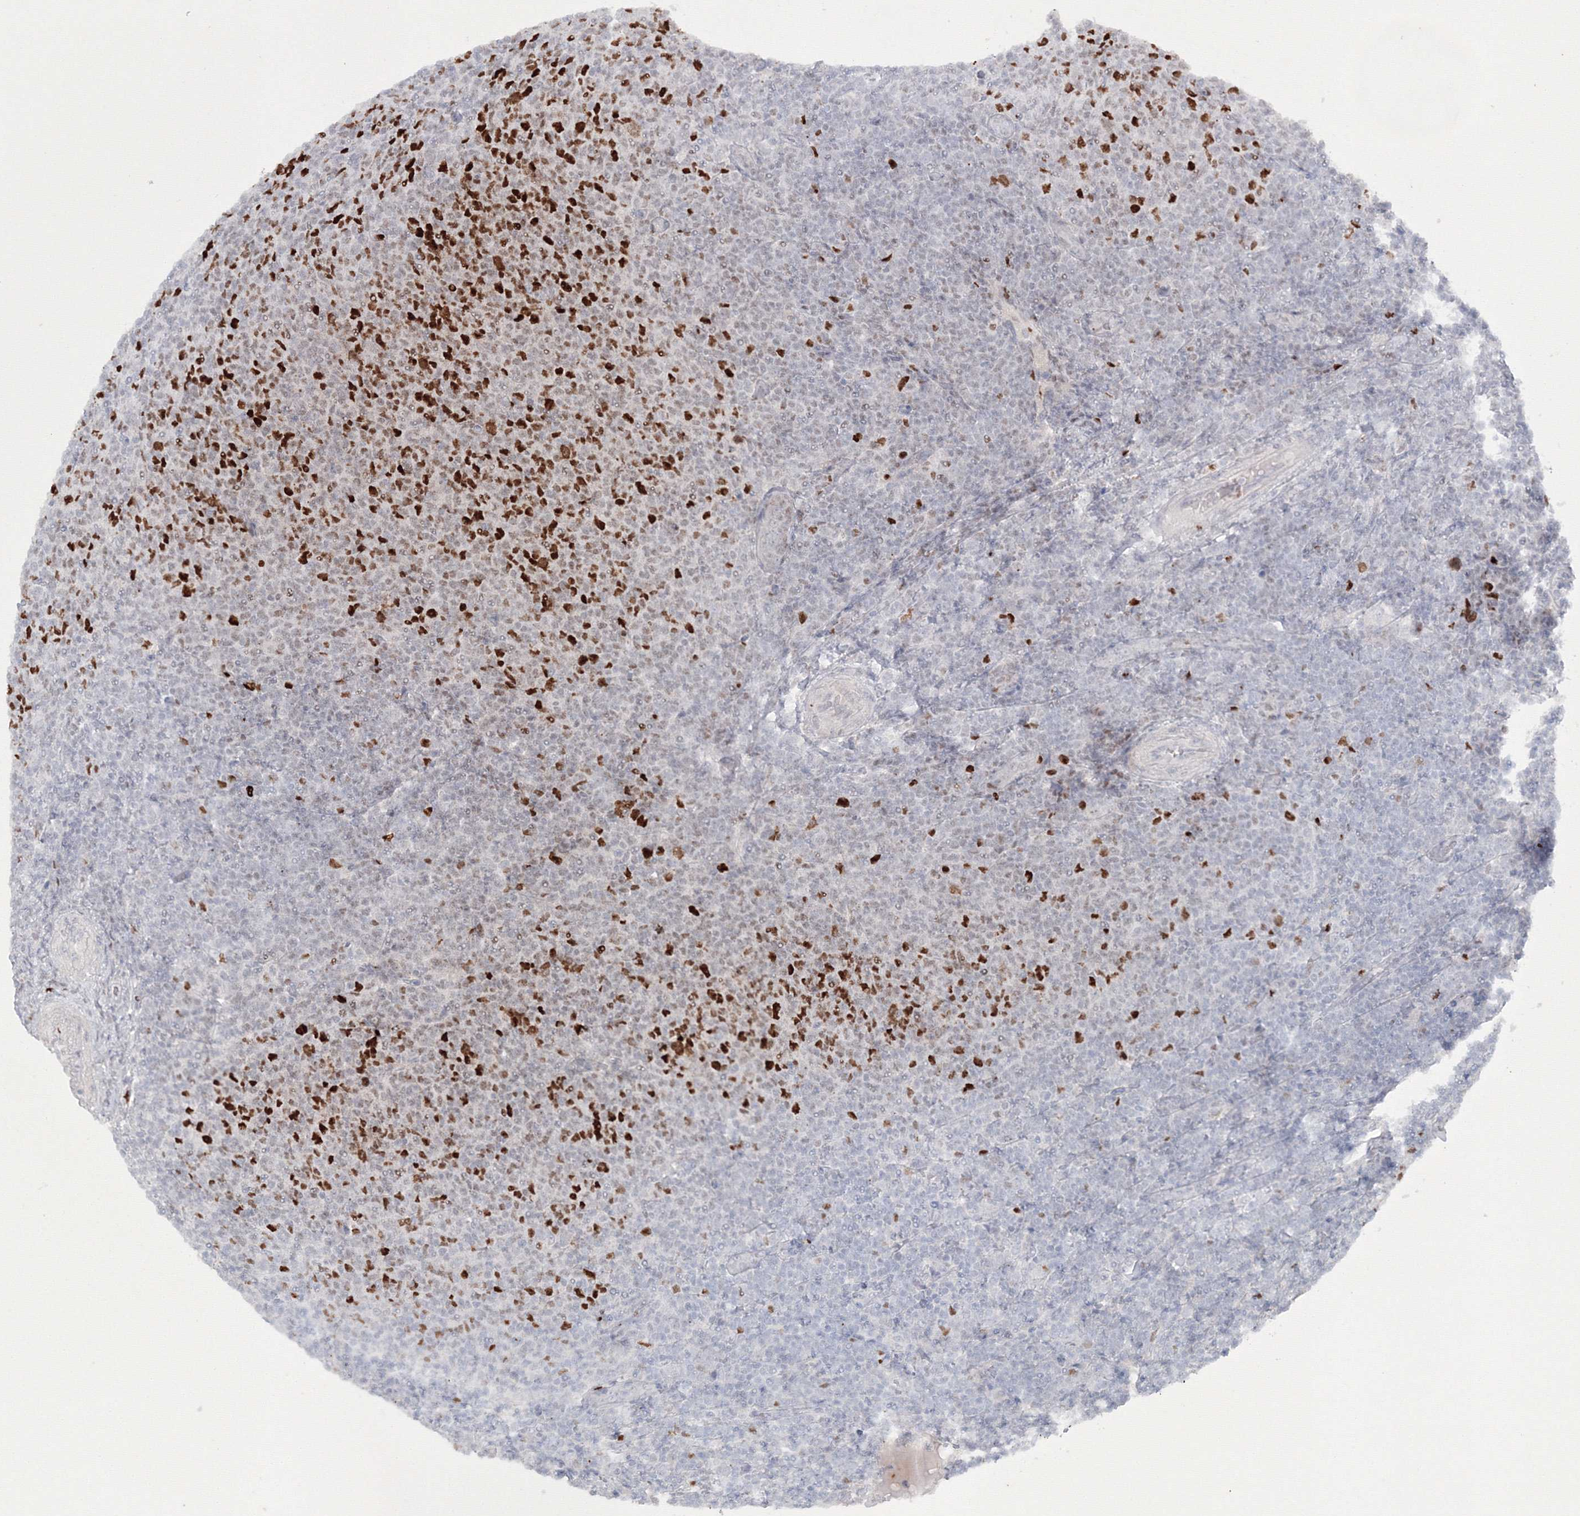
{"staining": {"intensity": "strong", "quantity": "<25%", "location": "nuclear"}, "tissue": "lymphoma", "cell_type": "Tumor cells", "image_type": "cancer", "snomed": [{"axis": "morphology", "description": "Malignant lymphoma, non-Hodgkin's type, Low grade"}, {"axis": "topography", "description": "Lymph node"}], "caption": "An immunohistochemistry micrograph of neoplastic tissue is shown. Protein staining in brown shows strong nuclear positivity in malignant lymphoma, non-Hodgkin's type (low-grade) within tumor cells.", "gene": "LIG1", "patient": {"sex": "male", "age": 66}}